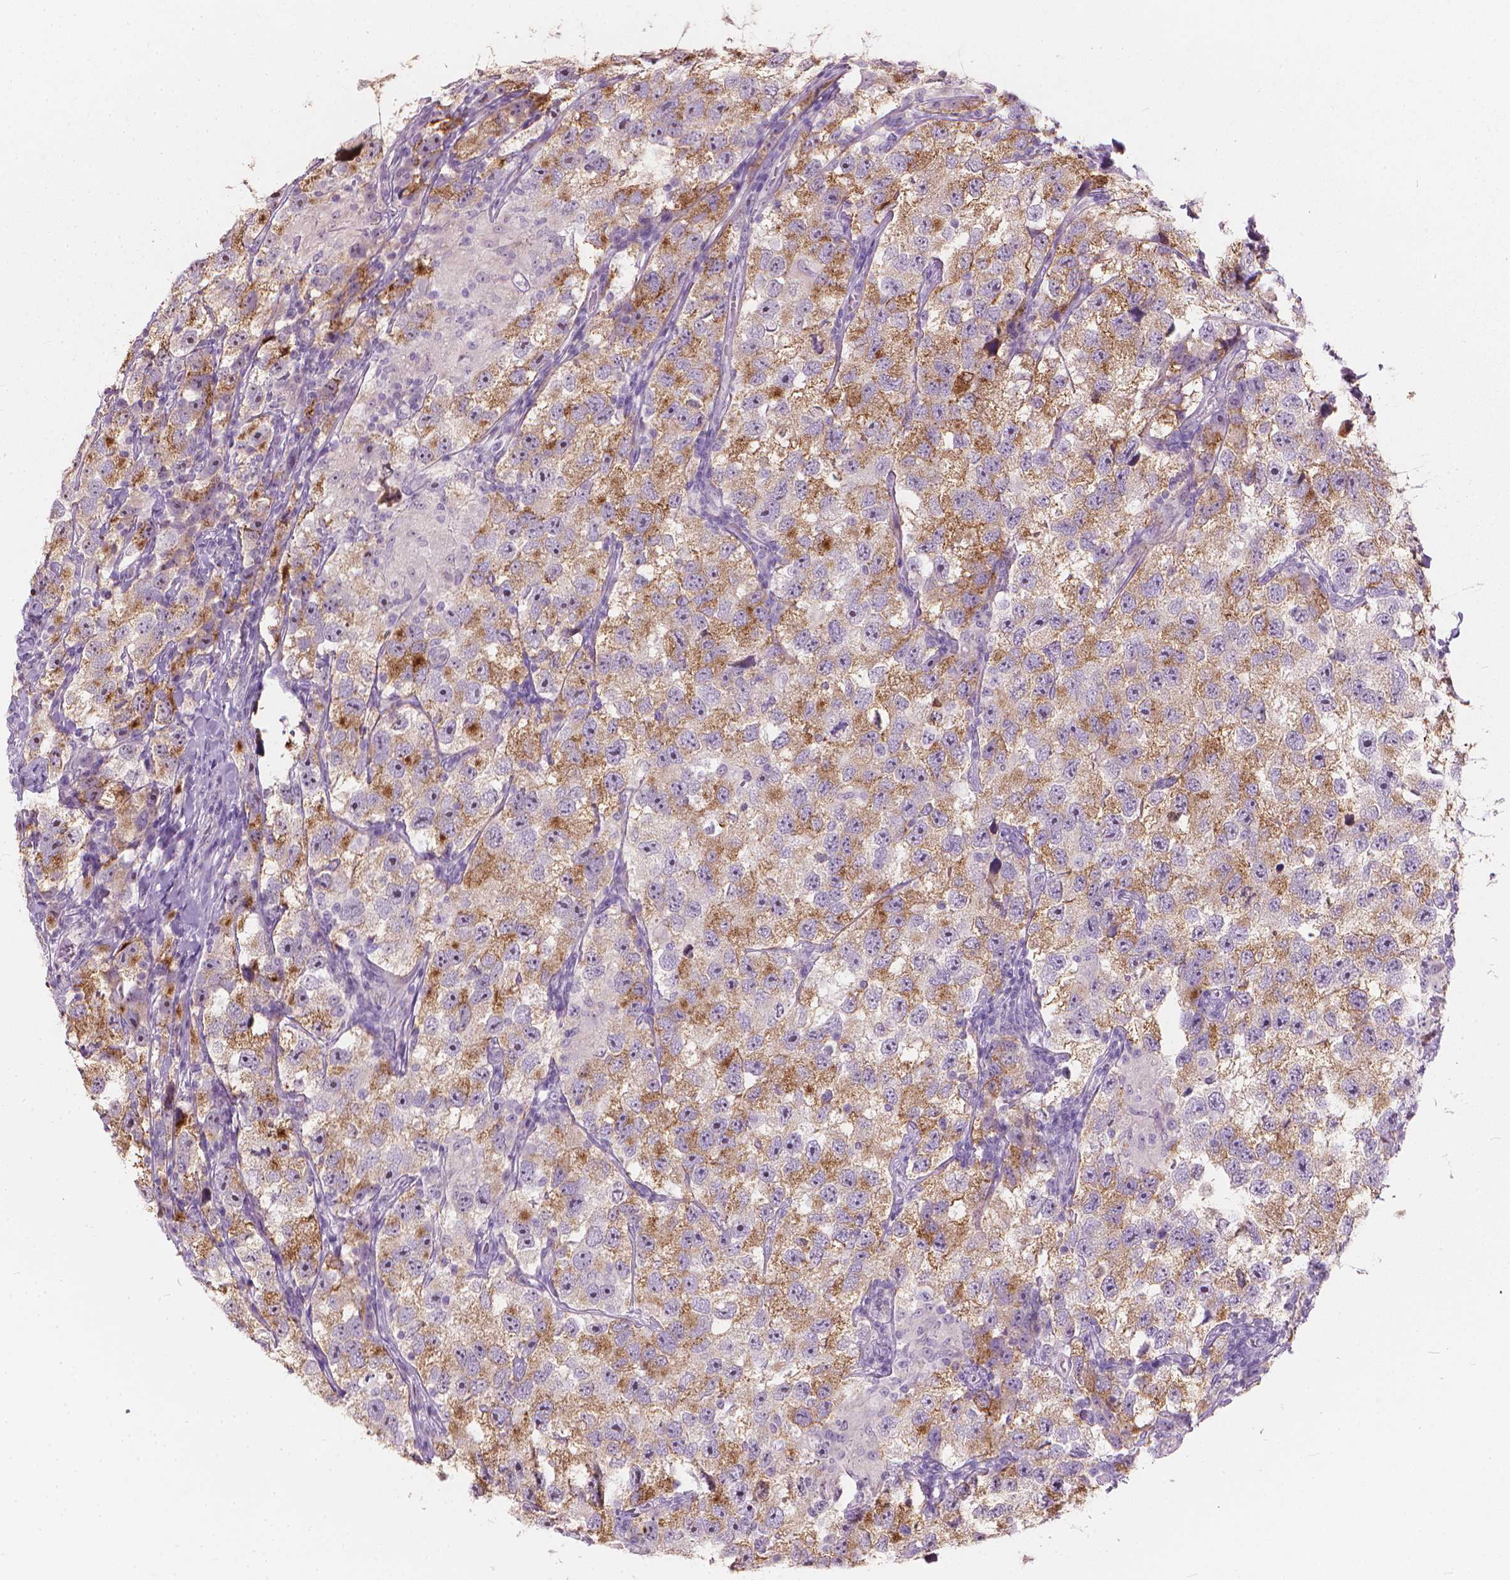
{"staining": {"intensity": "moderate", "quantity": "25%-75%", "location": "cytoplasmic/membranous"}, "tissue": "testis cancer", "cell_type": "Tumor cells", "image_type": "cancer", "snomed": [{"axis": "morphology", "description": "Seminoma, NOS"}, {"axis": "topography", "description": "Testis"}], "caption": "Immunohistochemistry (IHC) photomicrograph of human seminoma (testis) stained for a protein (brown), which exhibits medium levels of moderate cytoplasmic/membranous staining in approximately 25%-75% of tumor cells.", "gene": "GPRC5A", "patient": {"sex": "male", "age": 26}}